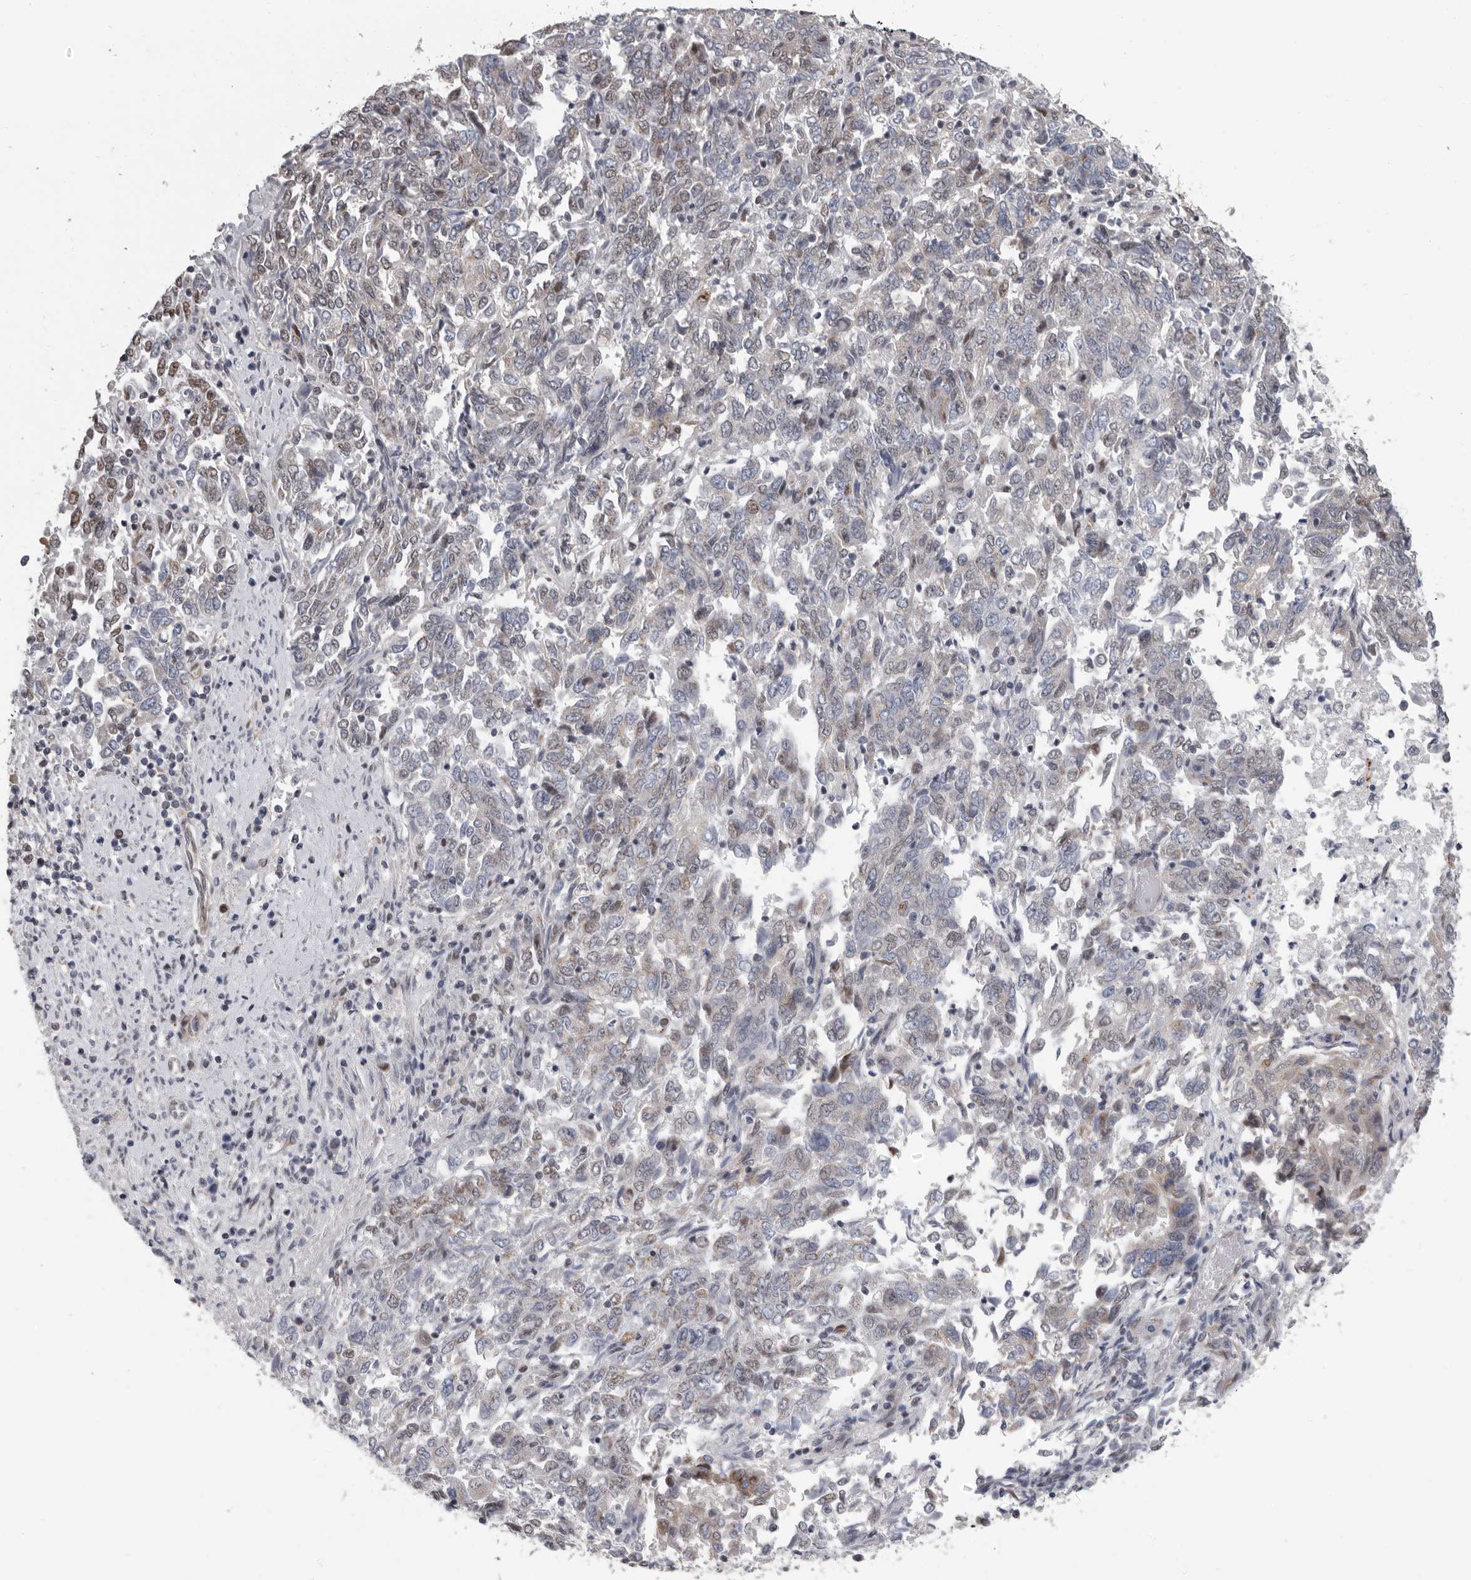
{"staining": {"intensity": "weak", "quantity": "<25%", "location": "cytoplasmic/membranous"}, "tissue": "endometrial cancer", "cell_type": "Tumor cells", "image_type": "cancer", "snomed": [{"axis": "morphology", "description": "Adenocarcinoma, NOS"}, {"axis": "topography", "description": "Endometrium"}], "caption": "This is an IHC histopathology image of adenocarcinoma (endometrial). There is no staining in tumor cells.", "gene": "RALGPS2", "patient": {"sex": "female", "age": 80}}